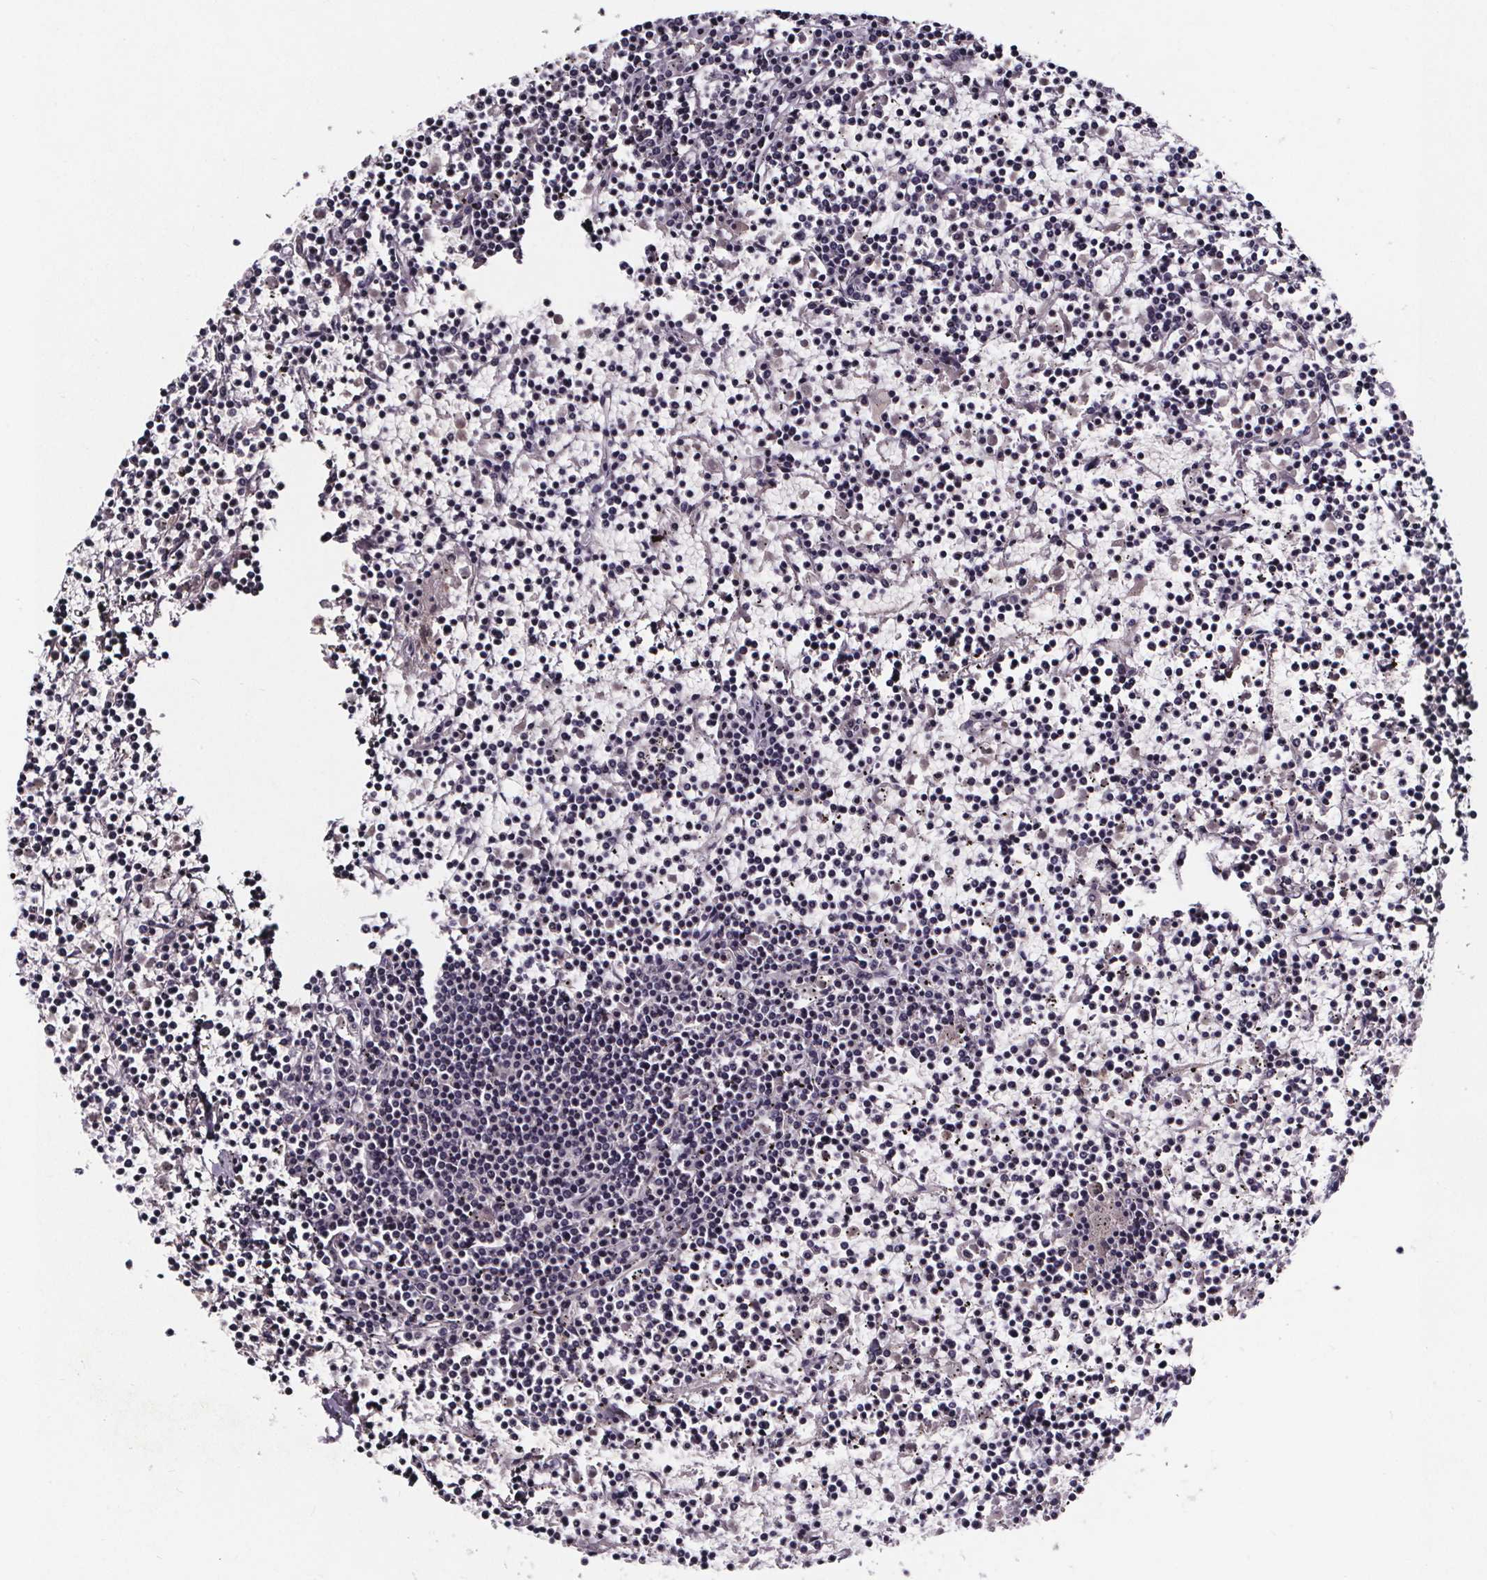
{"staining": {"intensity": "negative", "quantity": "none", "location": "none"}, "tissue": "lymphoma", "cell_type": "Tumor cells", "image_type": "cancer", "snomed": [{"axis": "morphology", "description": "Malignant lymphoma, non-Hodgkin's type, Low grade"}, {"axis": "topography", "description": "Spleen"}], "caption": "IHC of human low-grade malignant lymphoma, non-Hodgkin's type shows no expression in tumor cells.", "gene": "NPHP4", "patient": {"sex": "female", "age": 19}}